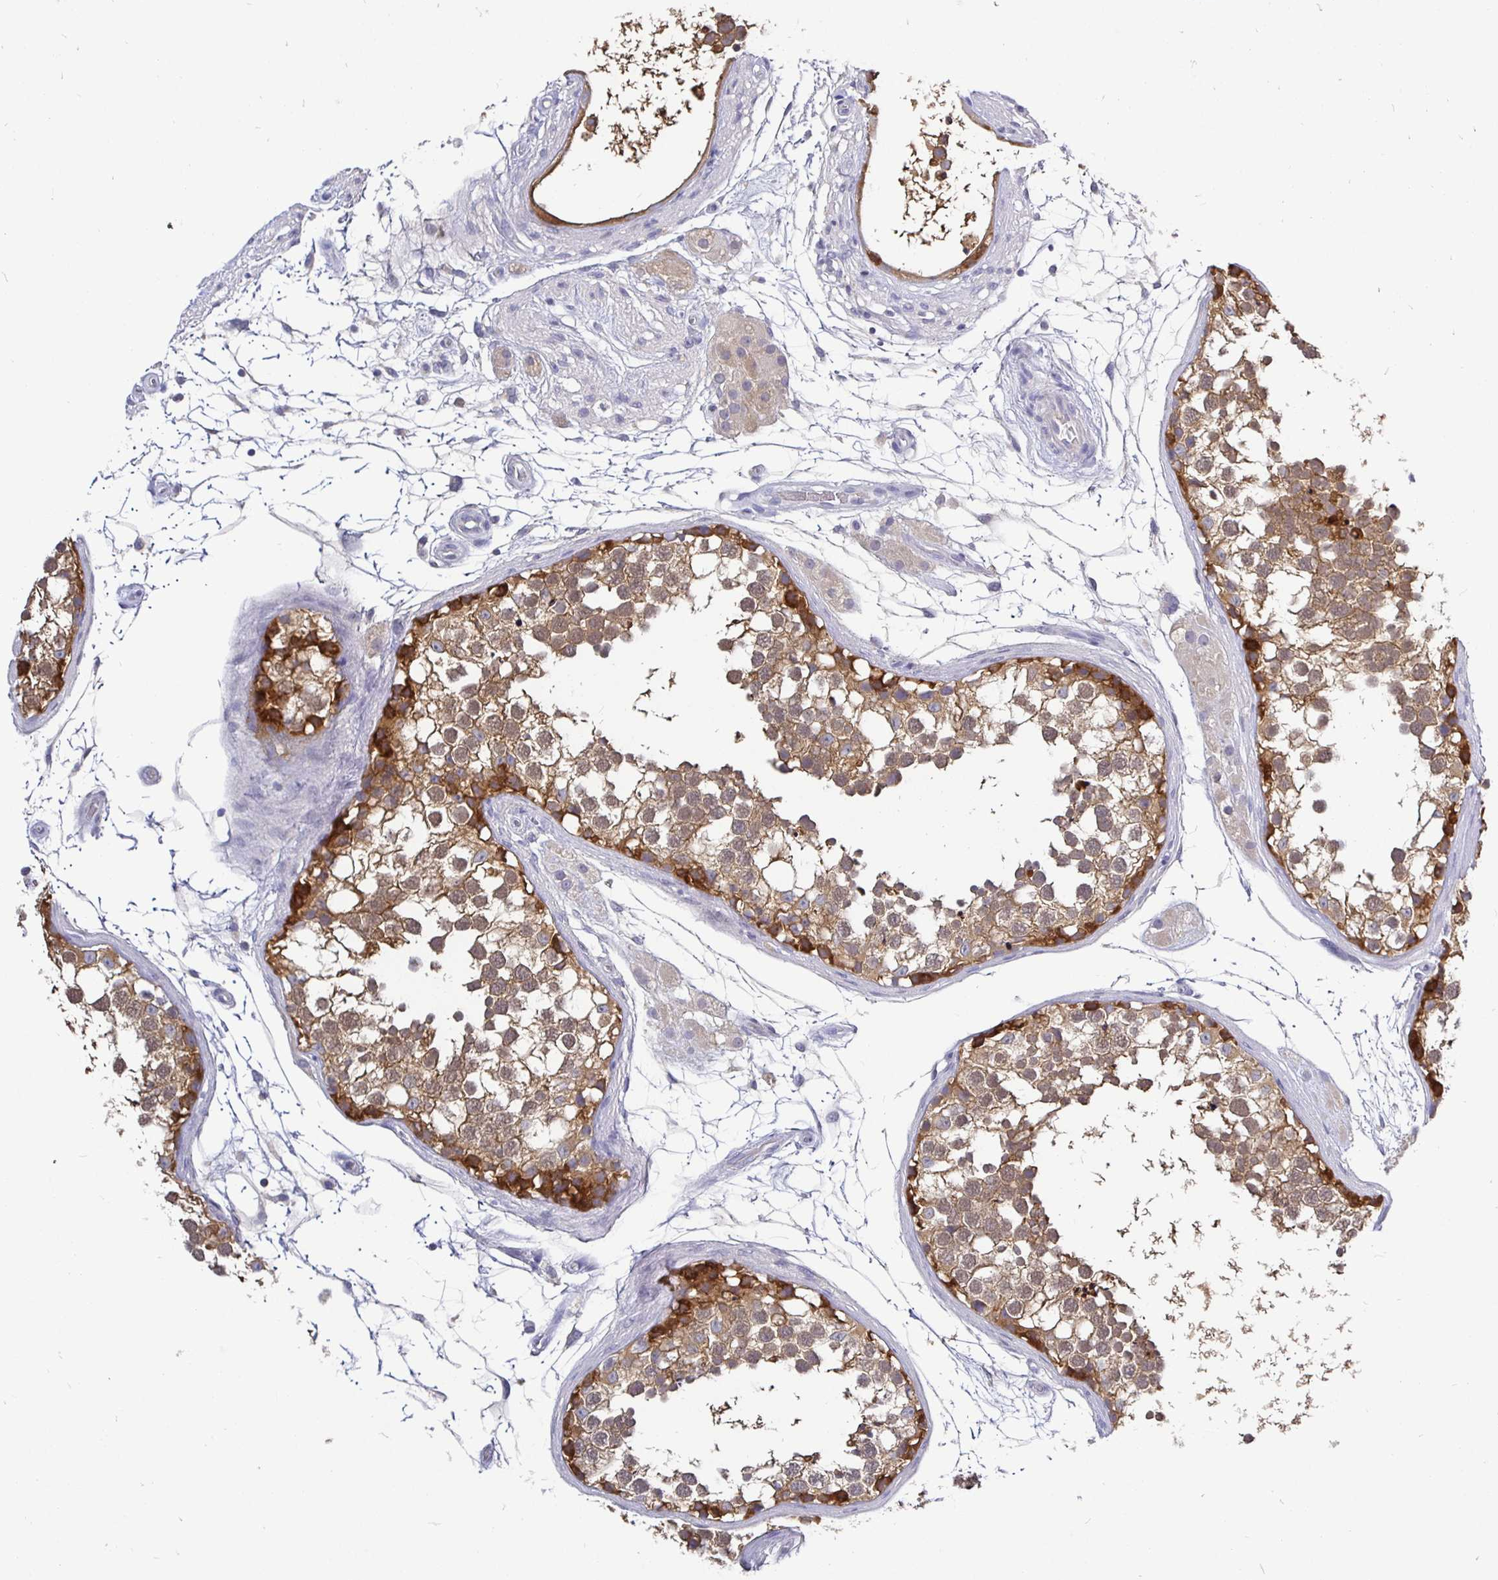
{"staining": {"intensity": "moderate", "quantity": ">75%", "location": "cytoplasmic/membranous"}, "tissue": "testis", "cell_type": "Cells in seminiferous ducts", "image_type": "normal", "snomed": [{"axis": "morphology", "description": "Normal tissue, NOS"}, {"axis": "morphology", "description": "Seminoma, NOS"}, {"axis": "topography", "description": "Testis"}], "caption": "Normal testis was stained to show a protein in brown. There is medium levels of moderate cytoplasmic/membranous expression in approximately >75% of cells in seminiferous ducts.", "gene": "KIF21A", "patient": {"sex": "male", "age": 65}}